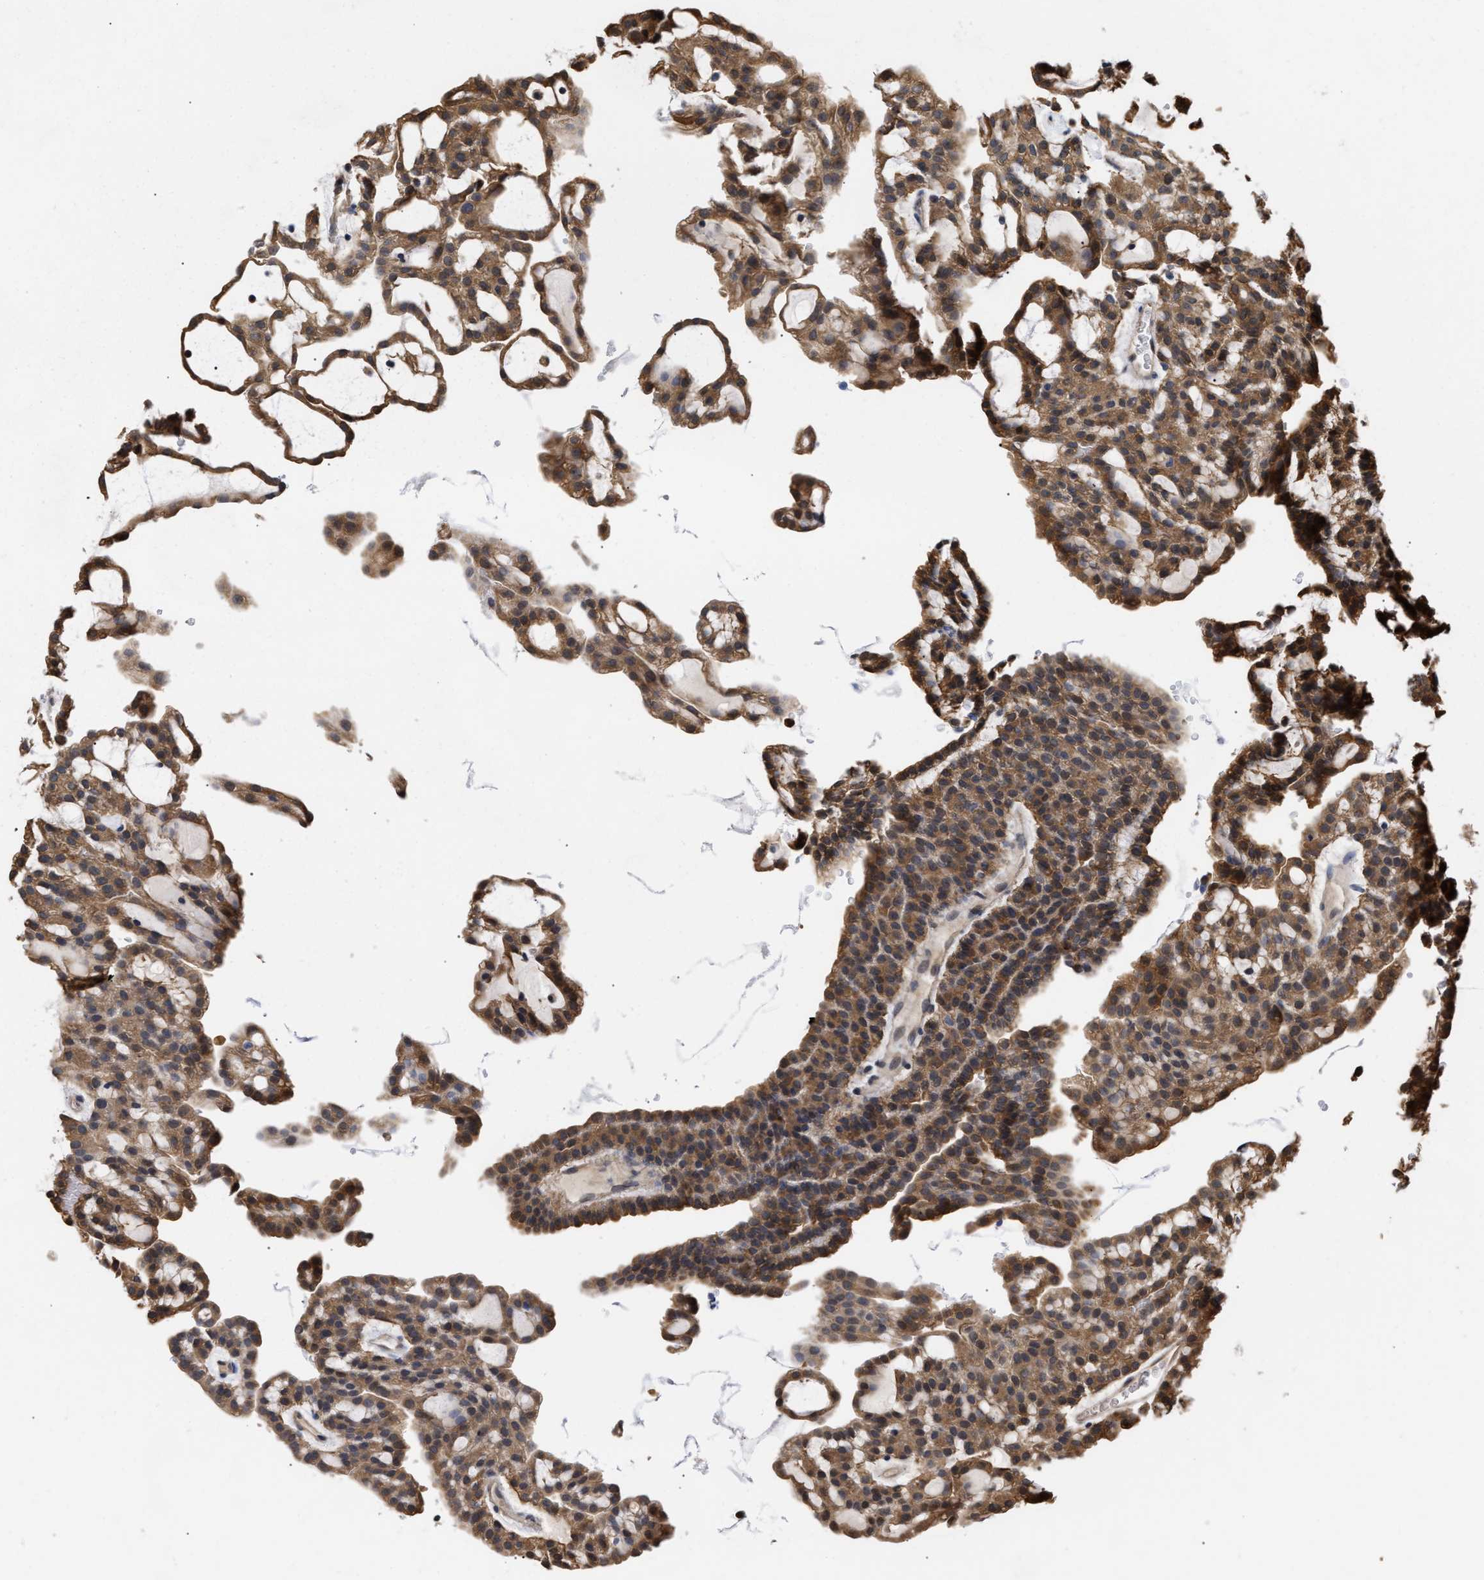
{"staining": {"intensity": "moderate", "quantity": ">75%", "location": "cytoplasmic/membranous"}, "tissue": "renal cancer", "cell_type": "Tumor cells", "image_type": "cancer", "snomed": [{"axis": "morphology", "description": "Adenocarcinoma, NOS"}, {"axis": "topography", "description": "Kidney"}], "caption": "The histopathology image reveals staining of renal adenocarcinoma, revealing moderate cytoplasmic/membranous protein expression (brown color) within tumor cells.", "gene": "KLHDC1", "patient": {"sex": "male", "age": 63}}